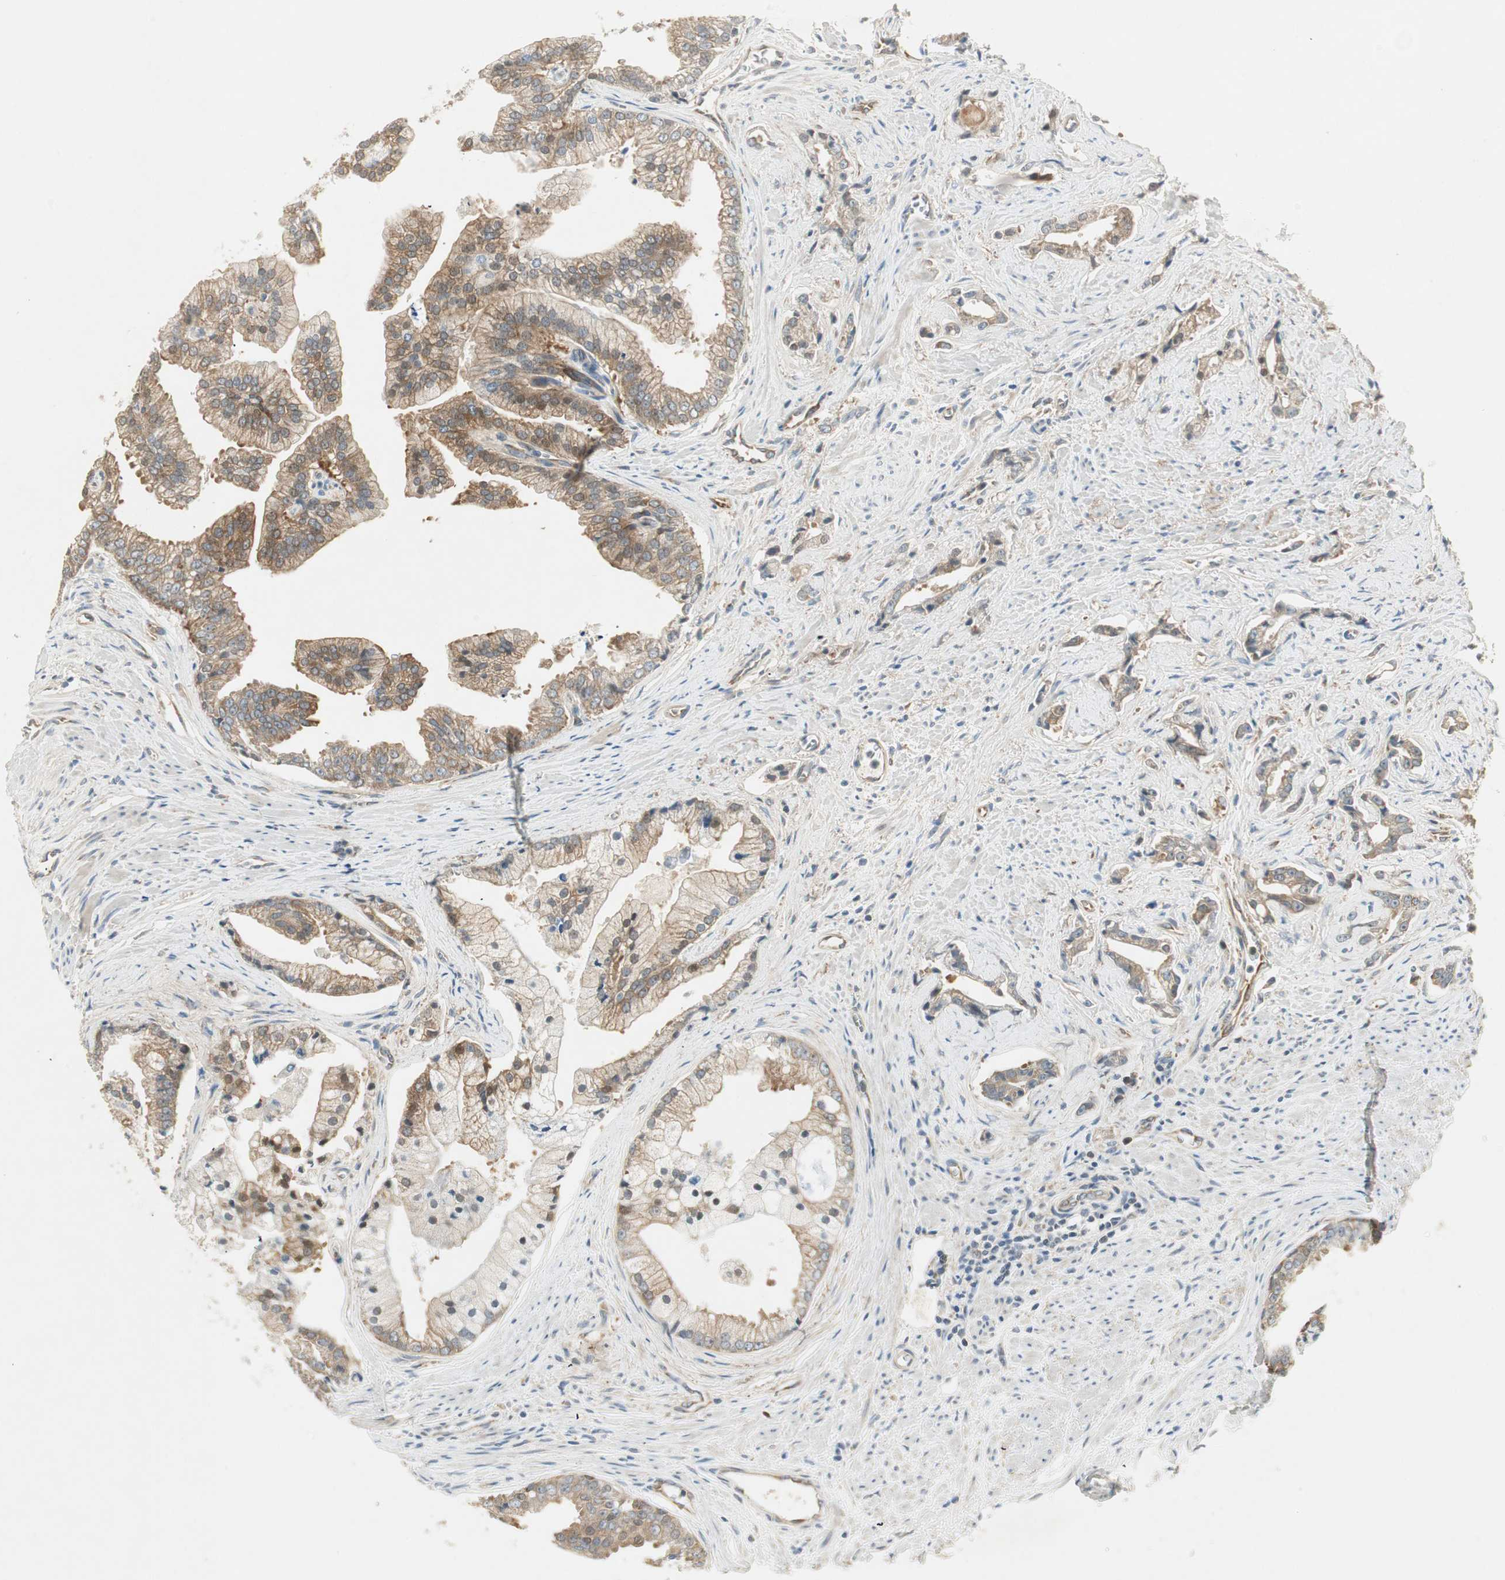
{"staining": {"intensity": "weak", "quantity": "25%-75%", "location": "cytoplasmic/membranous"}, "tissue": "prostate cancer", "cell_type": "Tumor cells", "image_type": "cancer", "snomed": [{"axis": "morphology", "description": "Adenocarcinoma, High grade"}, {"axis": "topography", "description": "Prostate"}], "caption": "Immunohistochemistry (IHC) image of human prostate high-grade adenocarcinoma stained for a protein (brown), which shows low levels of weak cytoplasmic/membranous staining in about 25%-75% of tumor cells.", "gene": "STON1-GTF2A1L", "patient": {"sex": "male", "age": 67}}